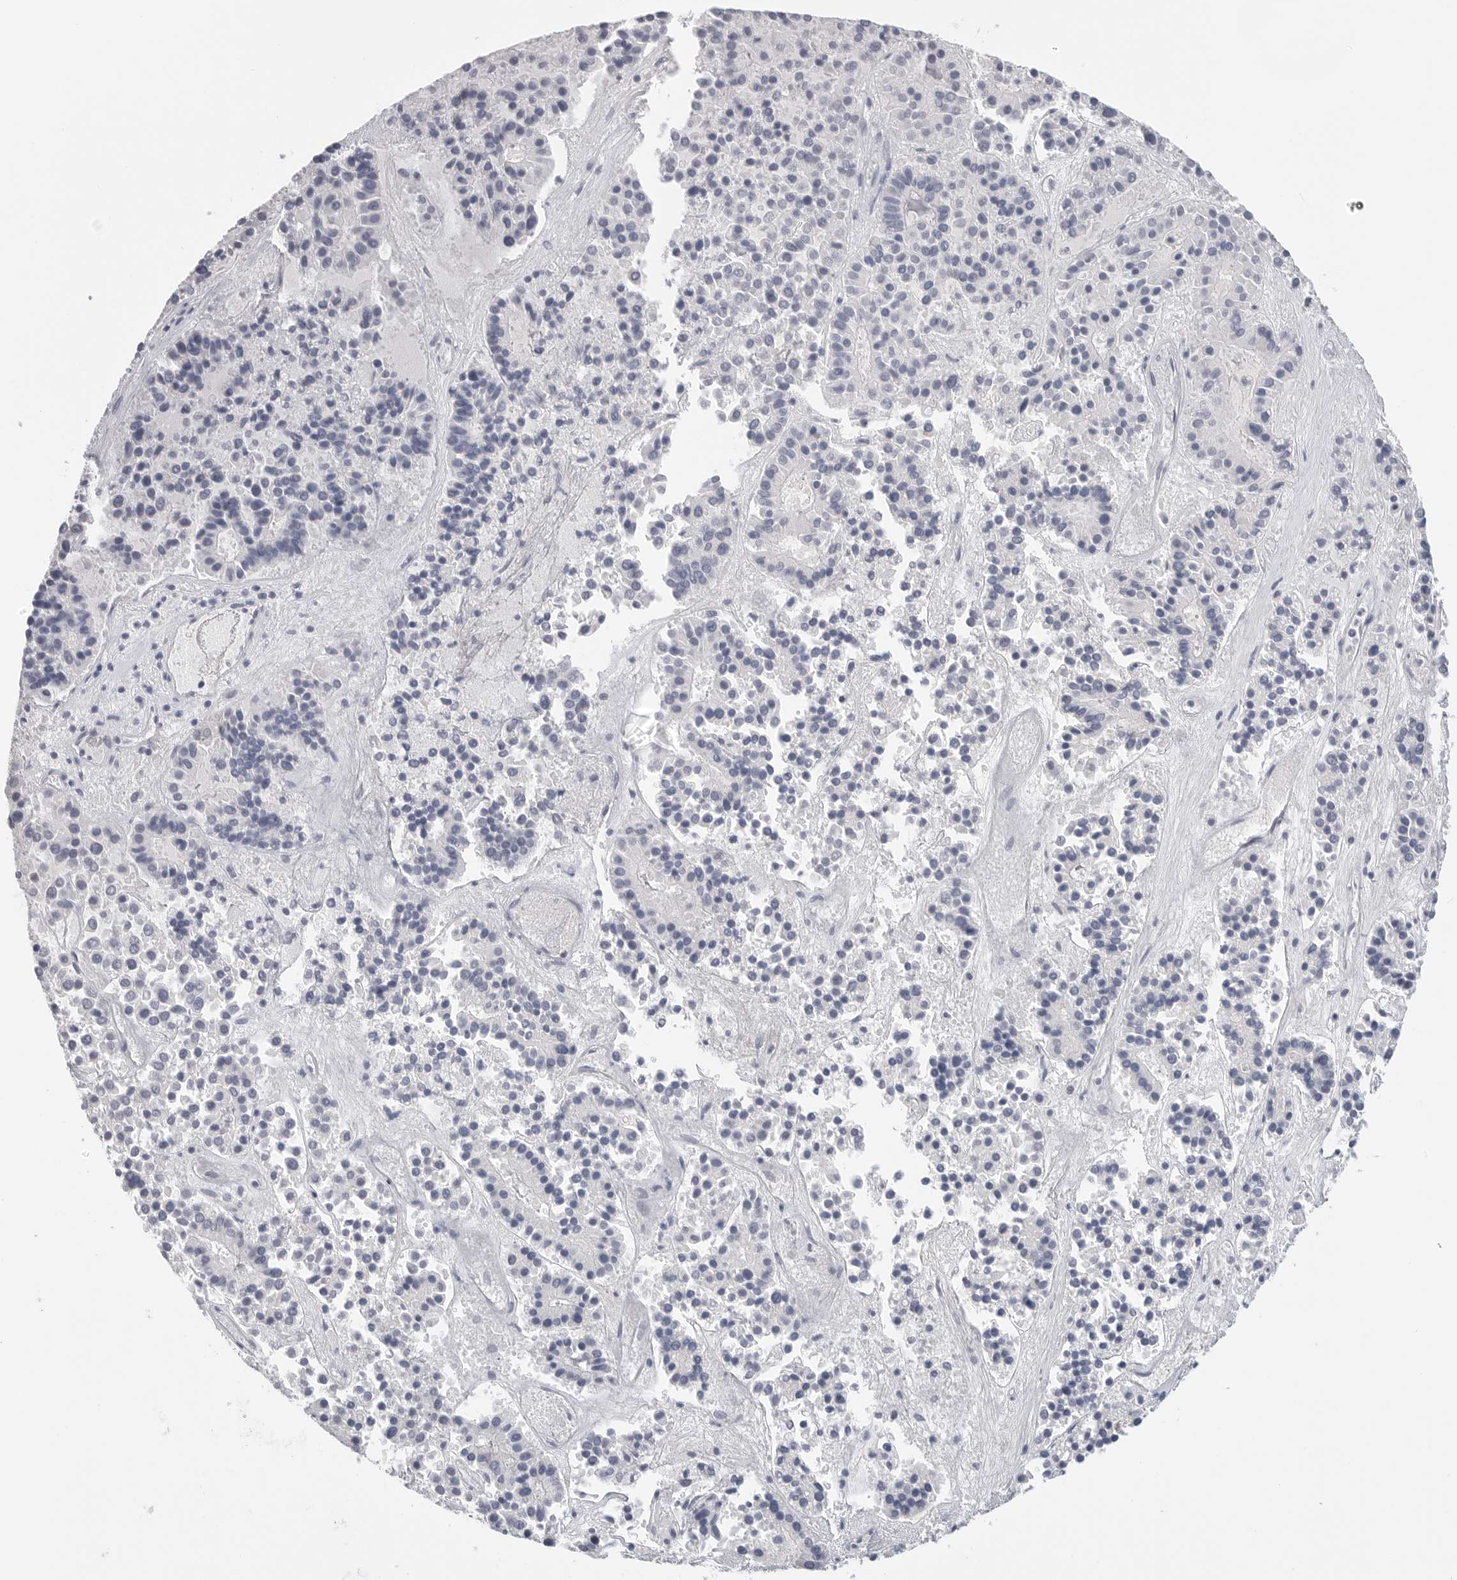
{"staining": {"intensity": "negative", "quantity": "none", "location": "none"}, "tissue": "pancreatic cancer", "cell_type": "Tumor cells", "image_type": "cancer", "snomed": [{"axis": "morphology", "description": "Adenocarcinoma, NOS"}, {"axis": "topography", "description": "Pancreas"}], "caption": "There is no significant positivity in tumor cells of pancreatic cancer (adenocarcinoma).", "gene": "FBN2", "patient": {"sex": "male", "age": 50}}